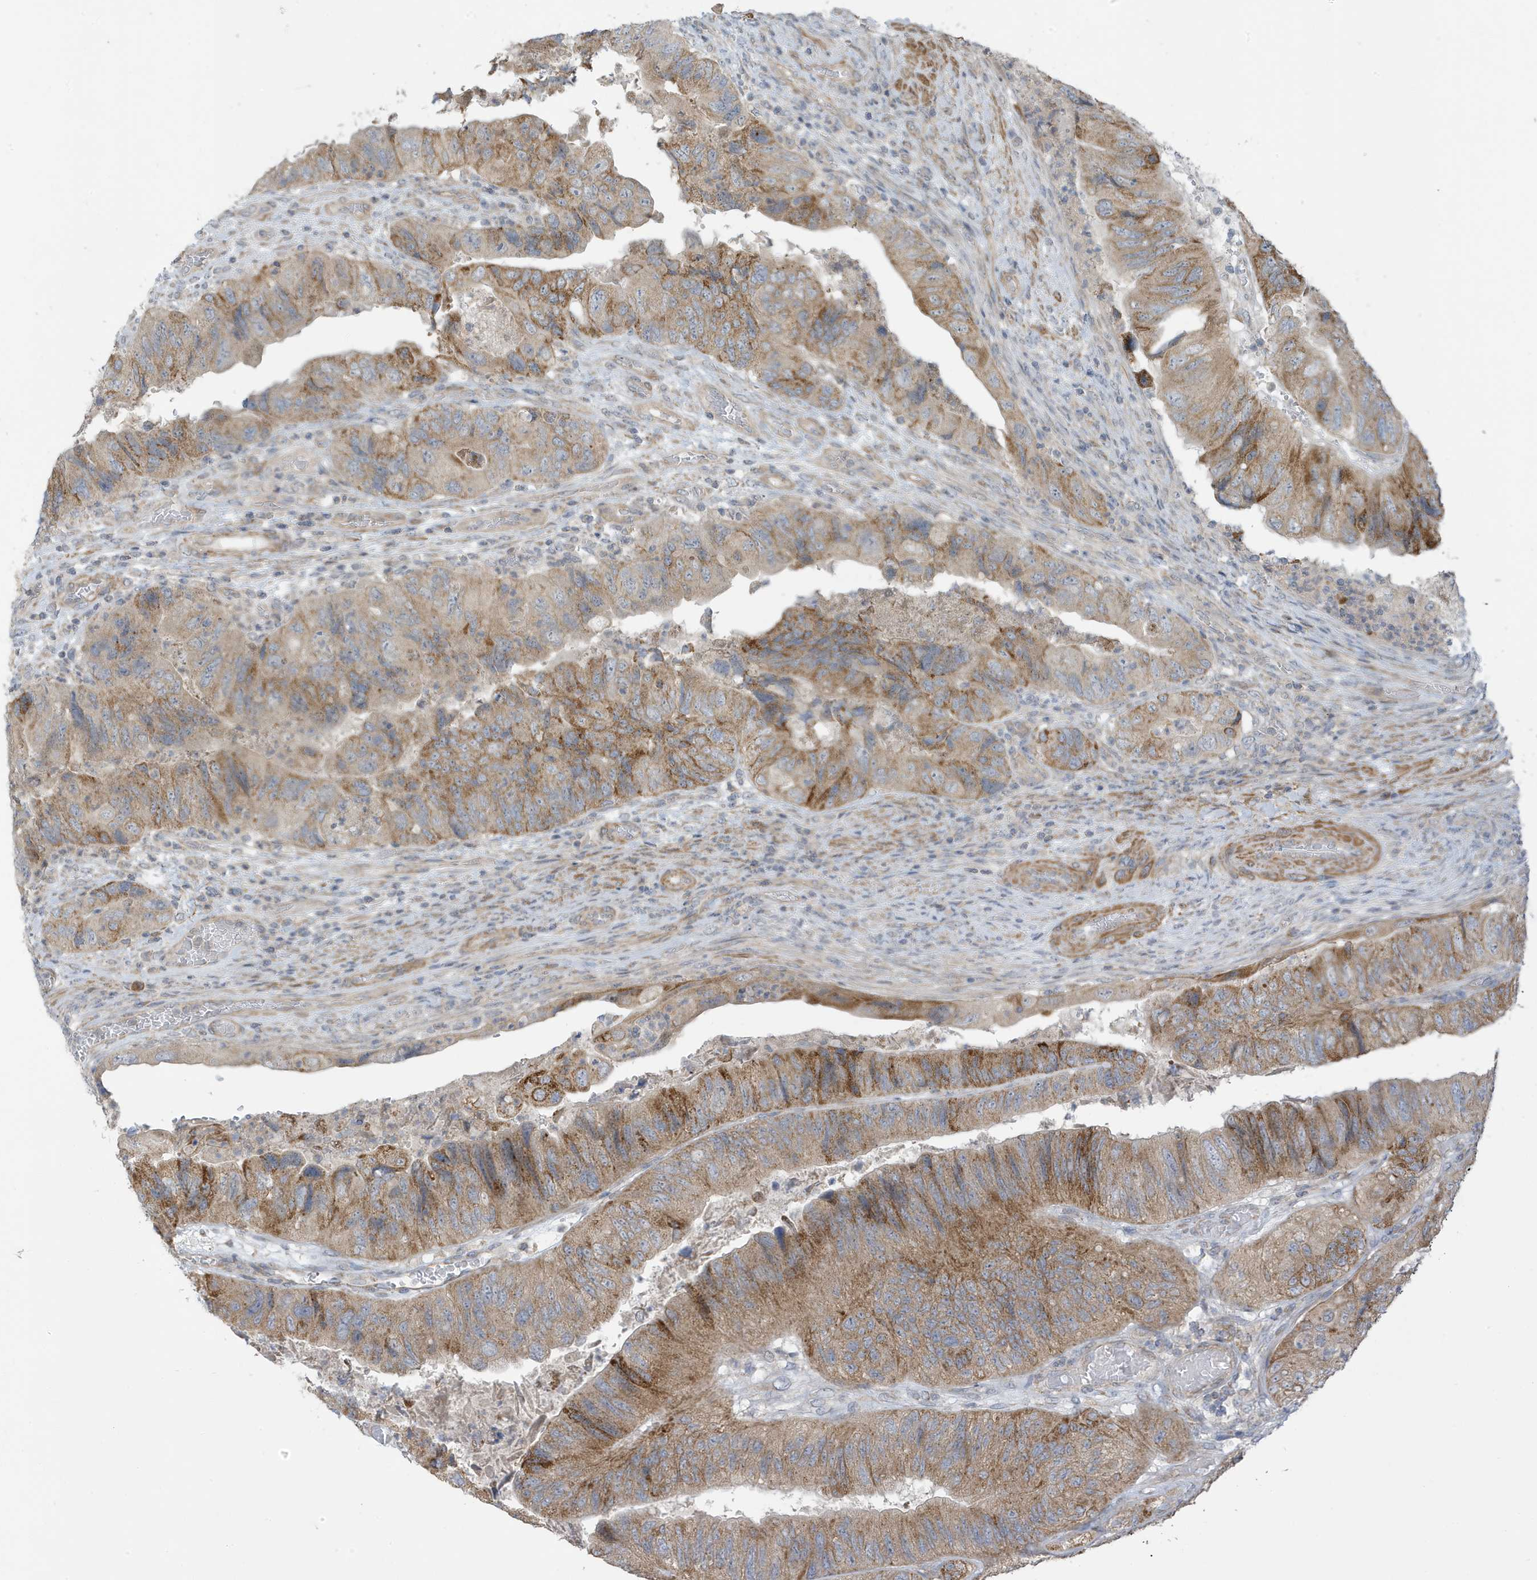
{"staining": {"intensity": "moderate", "quantity": ">75%", "location": "cytoplasmic/membranous"}, "tissue": "colorectal cancer", "cell_type": "Tumor cells", "image_type": "cancer", "snomed": [{"axis": "morphology", "description": "Adenocarcinoma, NOS"}, {"axis": "topography", "description": "Rectum"}], "caption": "Colorectal cancer (adenocarcinoma) was stained to show a protein in brown. There is medium levels of moderate cytoplasmic/membranous expression in approximately >75% of tumor cells. Nuclei are stained in blue.", "gene": "ATP13A5", "patient": {"sex": "male", "age": 63}}